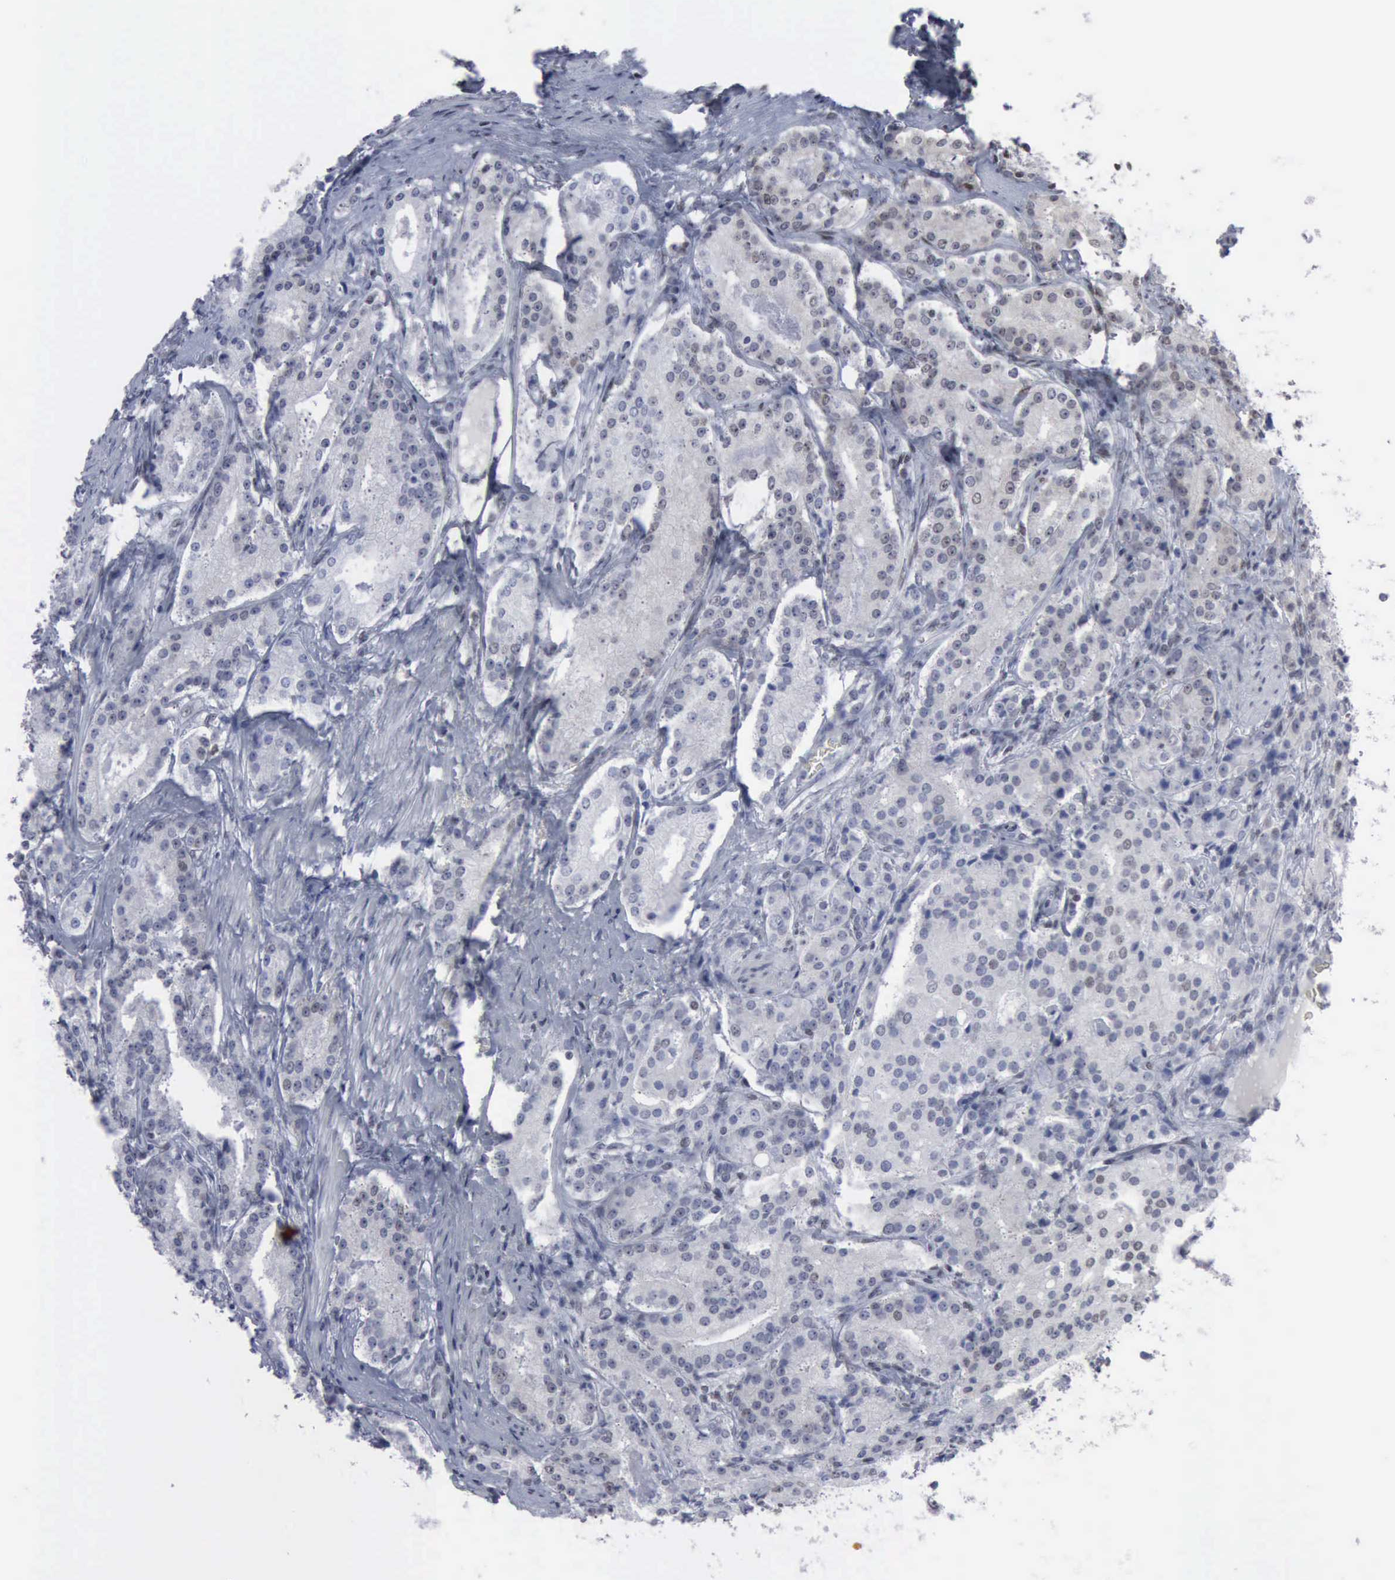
{"staining": {"intensity": "negative", "quantity": "none", "location": "none"}, "tissue": "prostate cancer", "cell_type": "Tumor cells", "image_type": "cancer", "snomed": [{"axis": "morphology", "description": "Adenocarcinoma, Medium grade"}, {"axis": "topography", "description": "Prostate"}], "caption": "Micrograph shows no significant protein positivity in tumor cells of prostate cancer.", "gene": "XPA", "patient": {"sex": "male", "age": 72}}